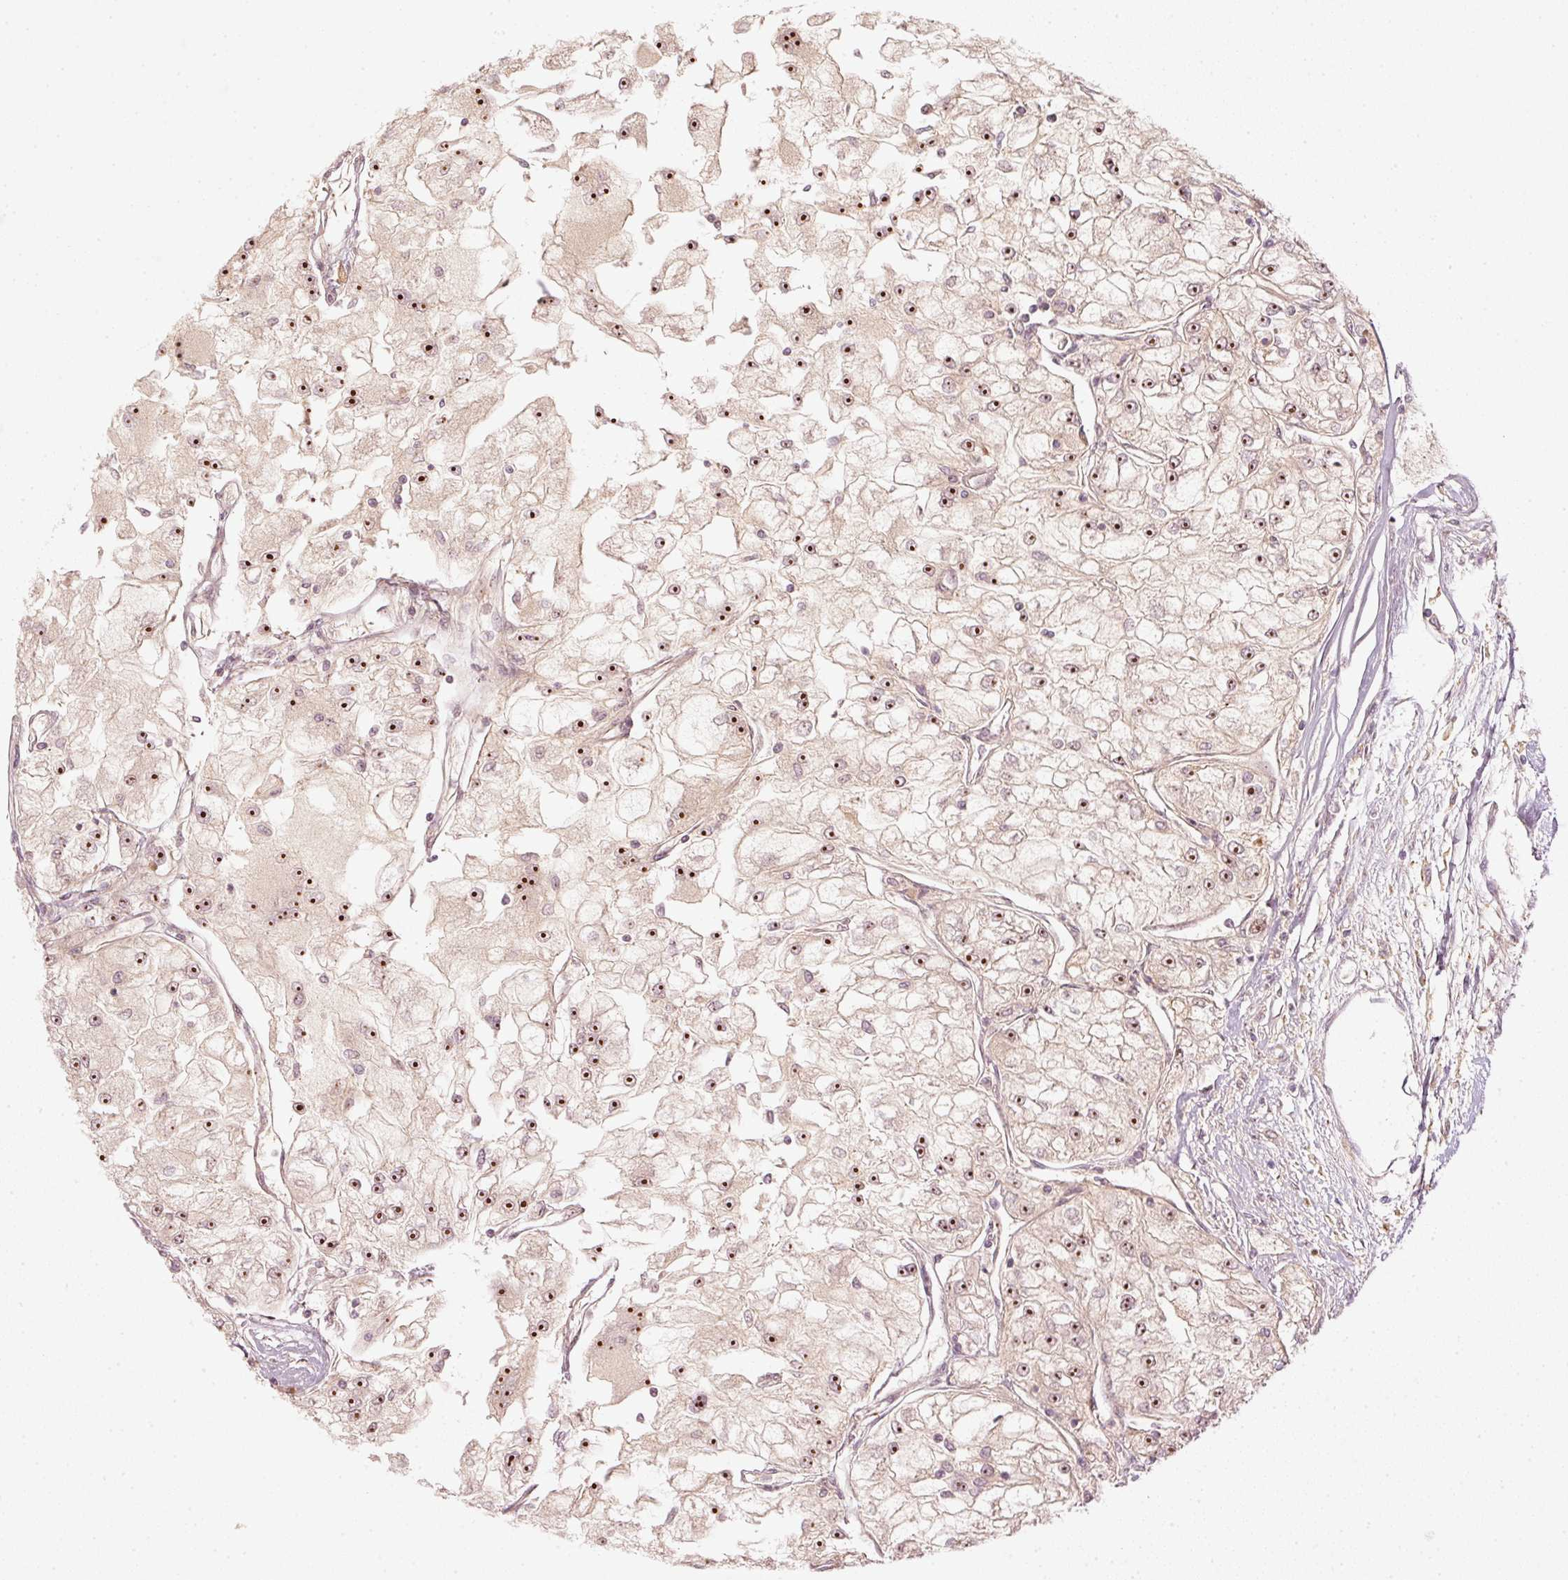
{"staining": {"intensity": "strong", "quantity": ">75%", "location": "nuclear"}, "tissue": "renal cancer", "cell_type": "Tumor cells", "image_type": "cancer", "snomed": [{"axis": "morphology", "description": "Adenocarcinoma, NOS"}, {"axis": "topography", "description": "Kidney"}], "caption": "This photomicrograph shows immunohistochemistry (IHC) staining of human renal adenocarcinoma, with high strong nuclear staining in about >75% of tumor cells.", "gene": "VCAM1", "patient": {"sex": "female", "age": 72}}